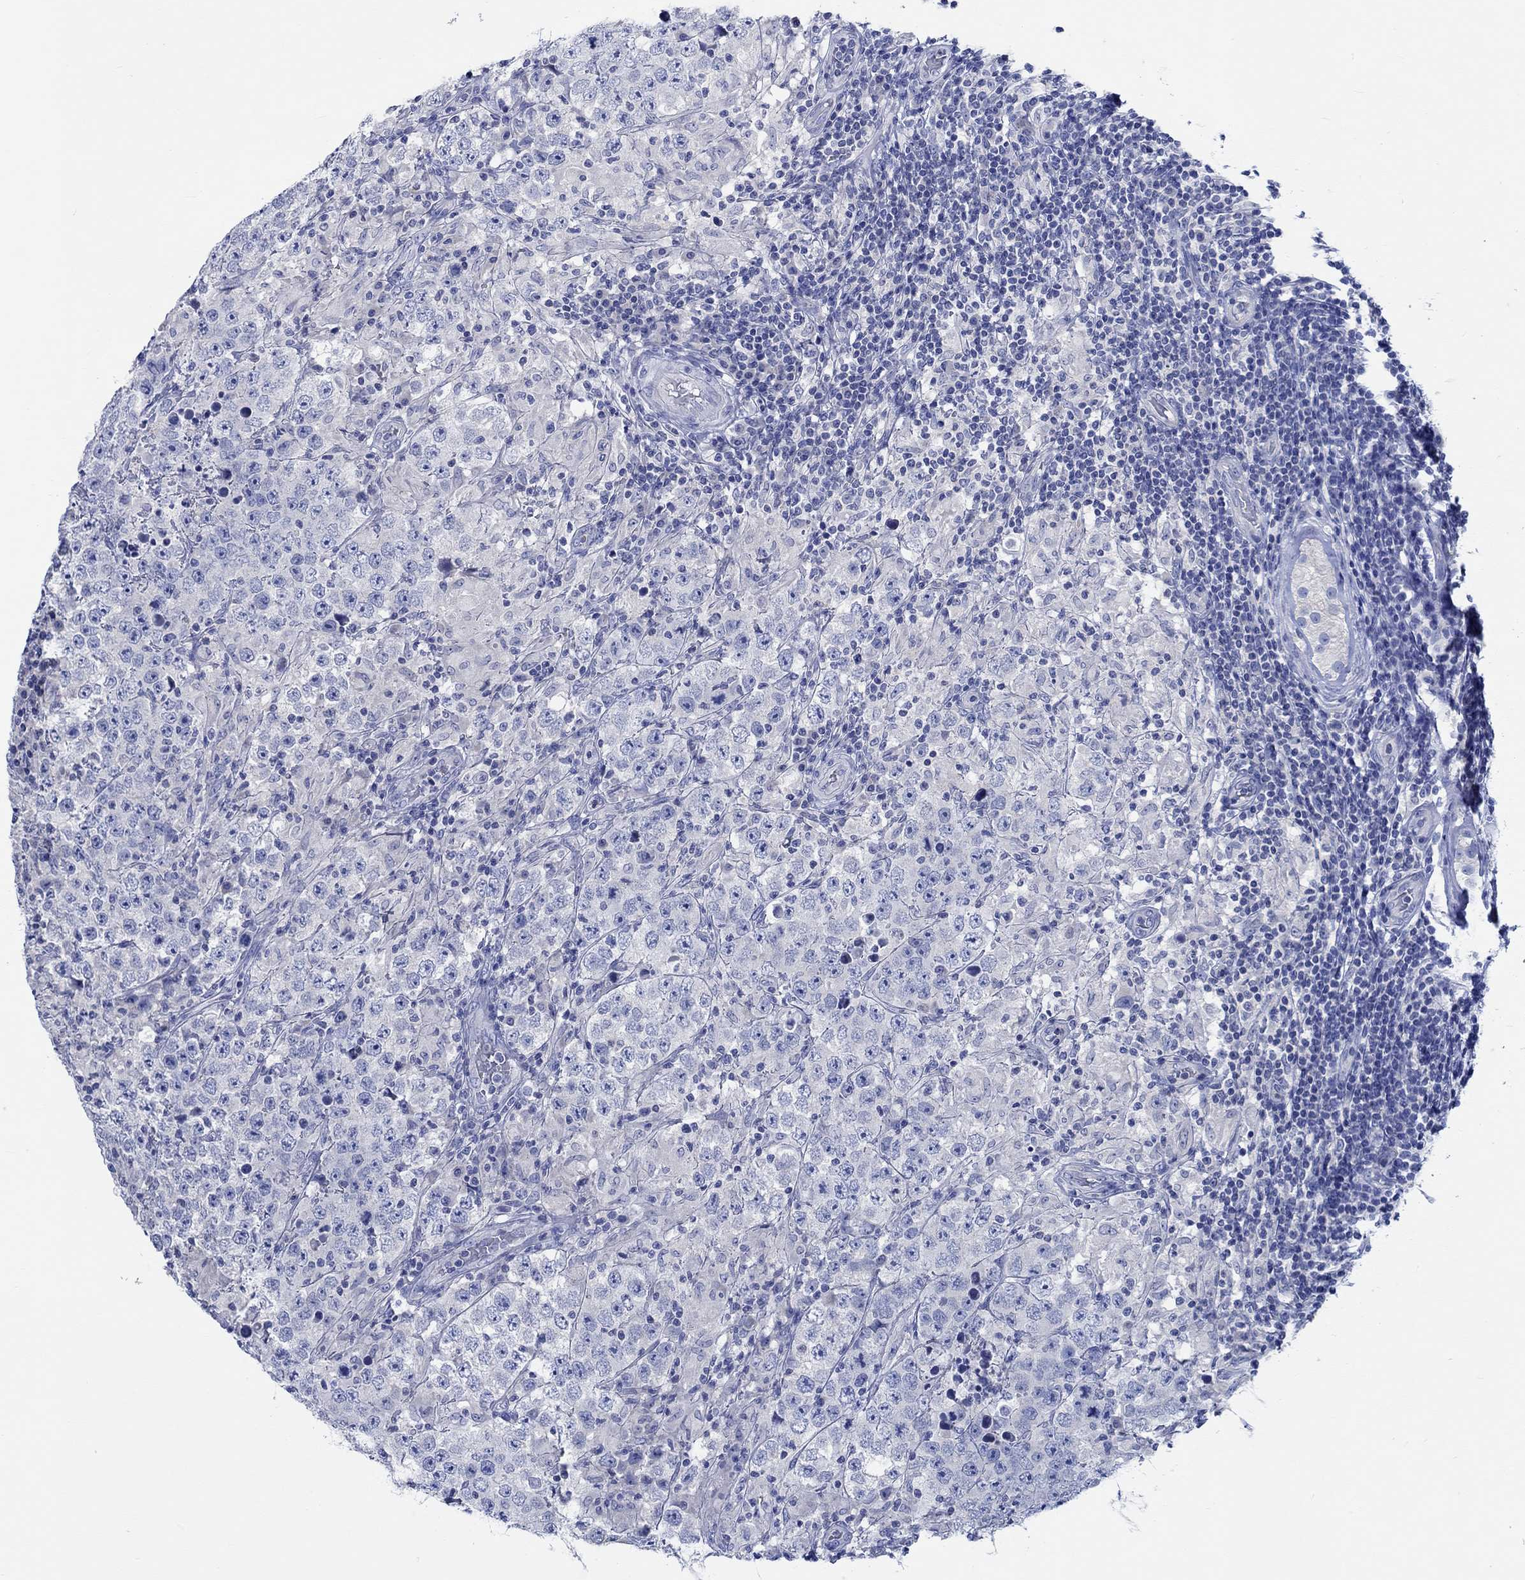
{"staining": {"intensity": "negative", "quantity": "none", "location": "none"}, "tissue": "testis cancer", "cell_type": "Tumor cells", "image_type": "cancer", "snomed": [{"axis": "morphology", "description": "Seminoma, NOS"}, {"axis": "morphology", "description": "Carcinoma, Embryonal, NOS"}, {"axis": "topography", "description": "Testis"}], "caption": "The image displays no significant positivity in tumor cells of testis cancer (seminoma).", "gene": "PTPRN2", "patient": {"sex": "male", "age": 41}}